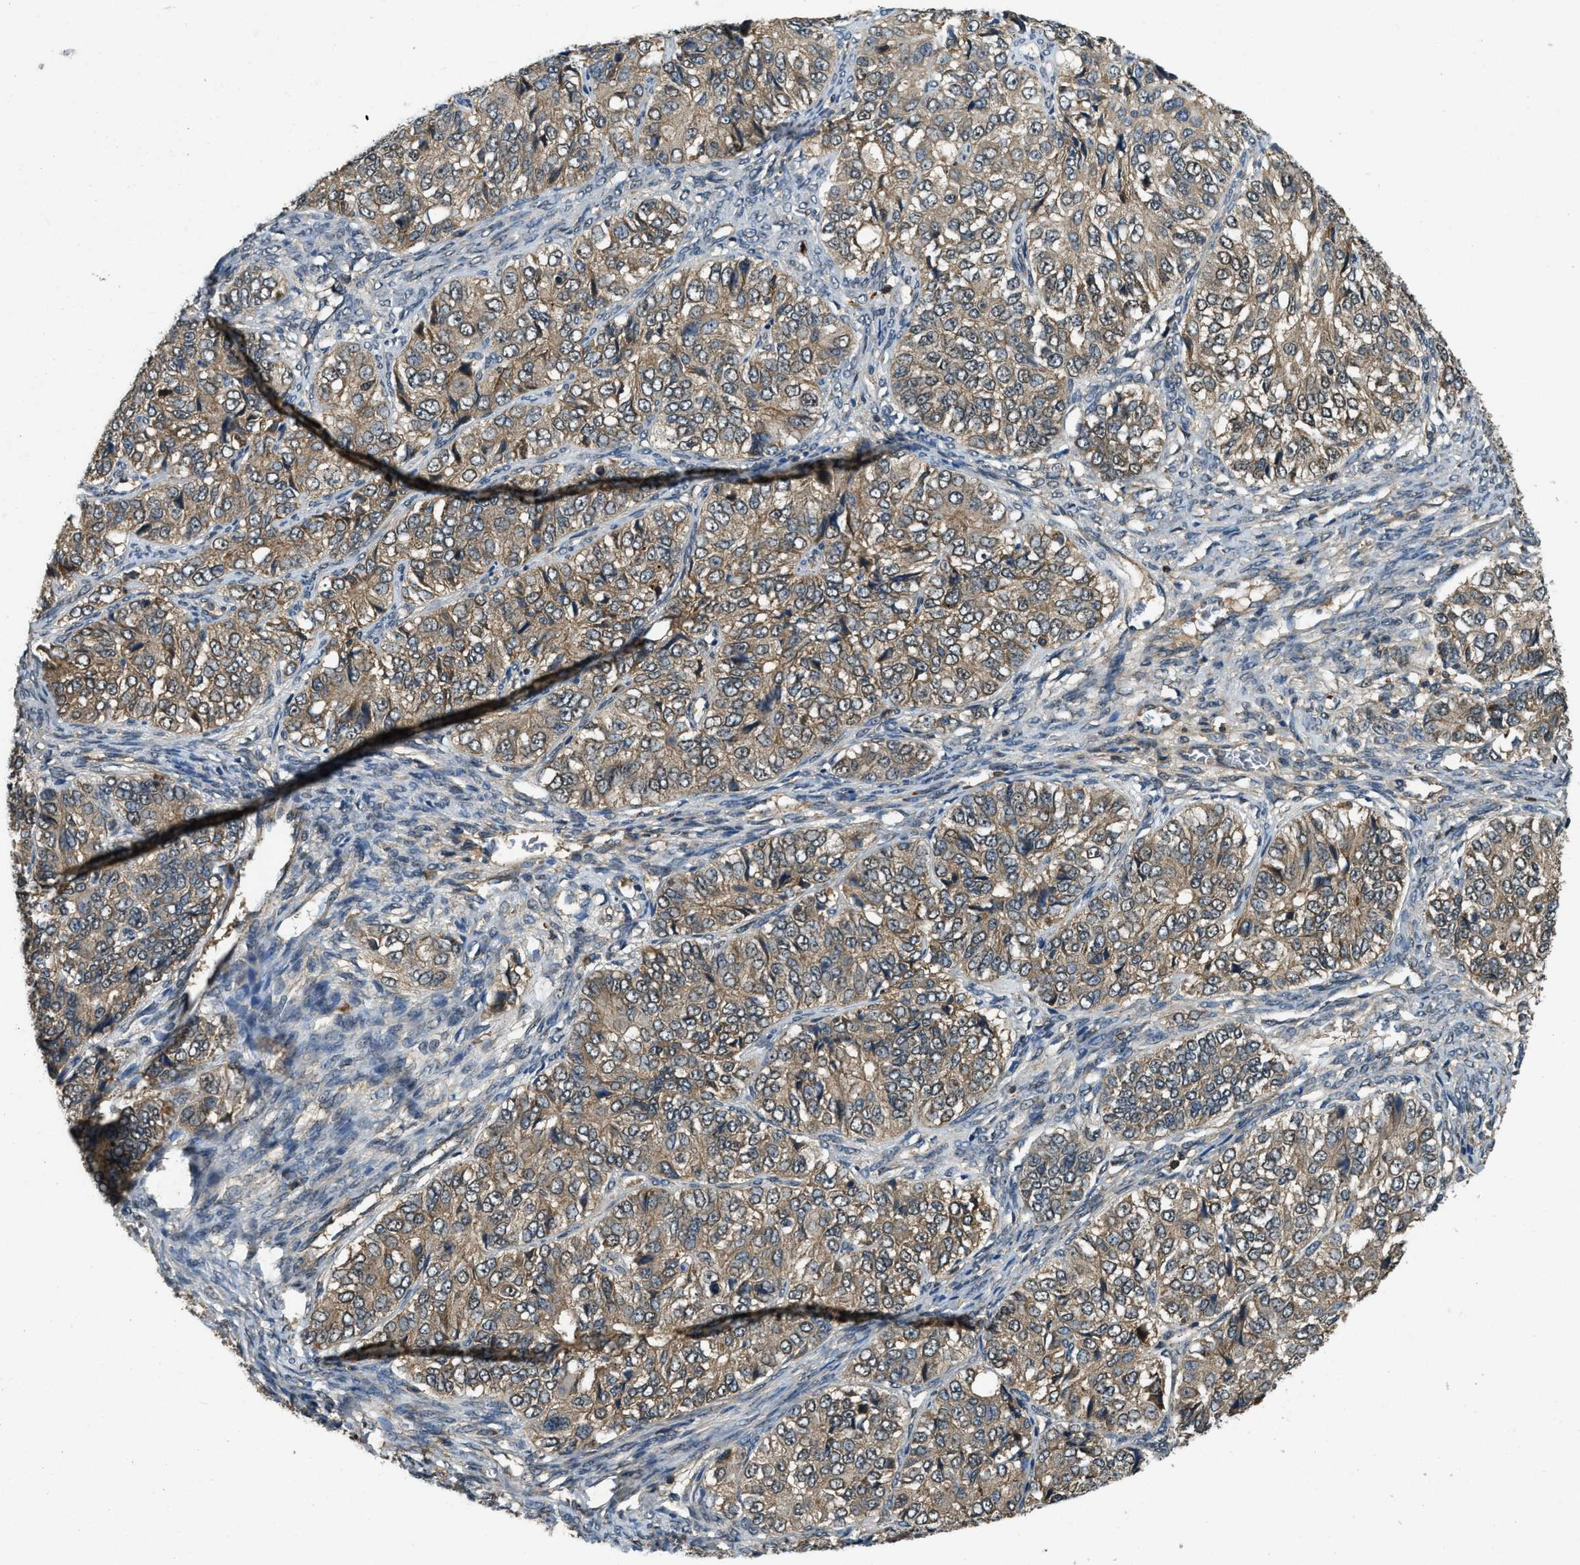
{"staining": {"intensity": "weak", "quantity": ">75%", "location": "cytoplasmic/membranous"}, "tissue": "ovarian cancer", "cell_type": "Tumor cells", "image_type": "cancer", "snomed": [{"axis": "morphology", "description": "Carcinoma, endometroid"}, {"axis": "topography", "description": "Ovary"}], "caption": "The histopathology image demonstrates immunohistochemical staining of endometroid carcinoma (ovarian). There is weak cytoplasmic/membranous staining is seen in approximately >75% of tumor cells. (IHC, brightfield microscopy, high magnification).", "gene": "ATP8B1", "patient": {"sex": "female", "age": 51}}